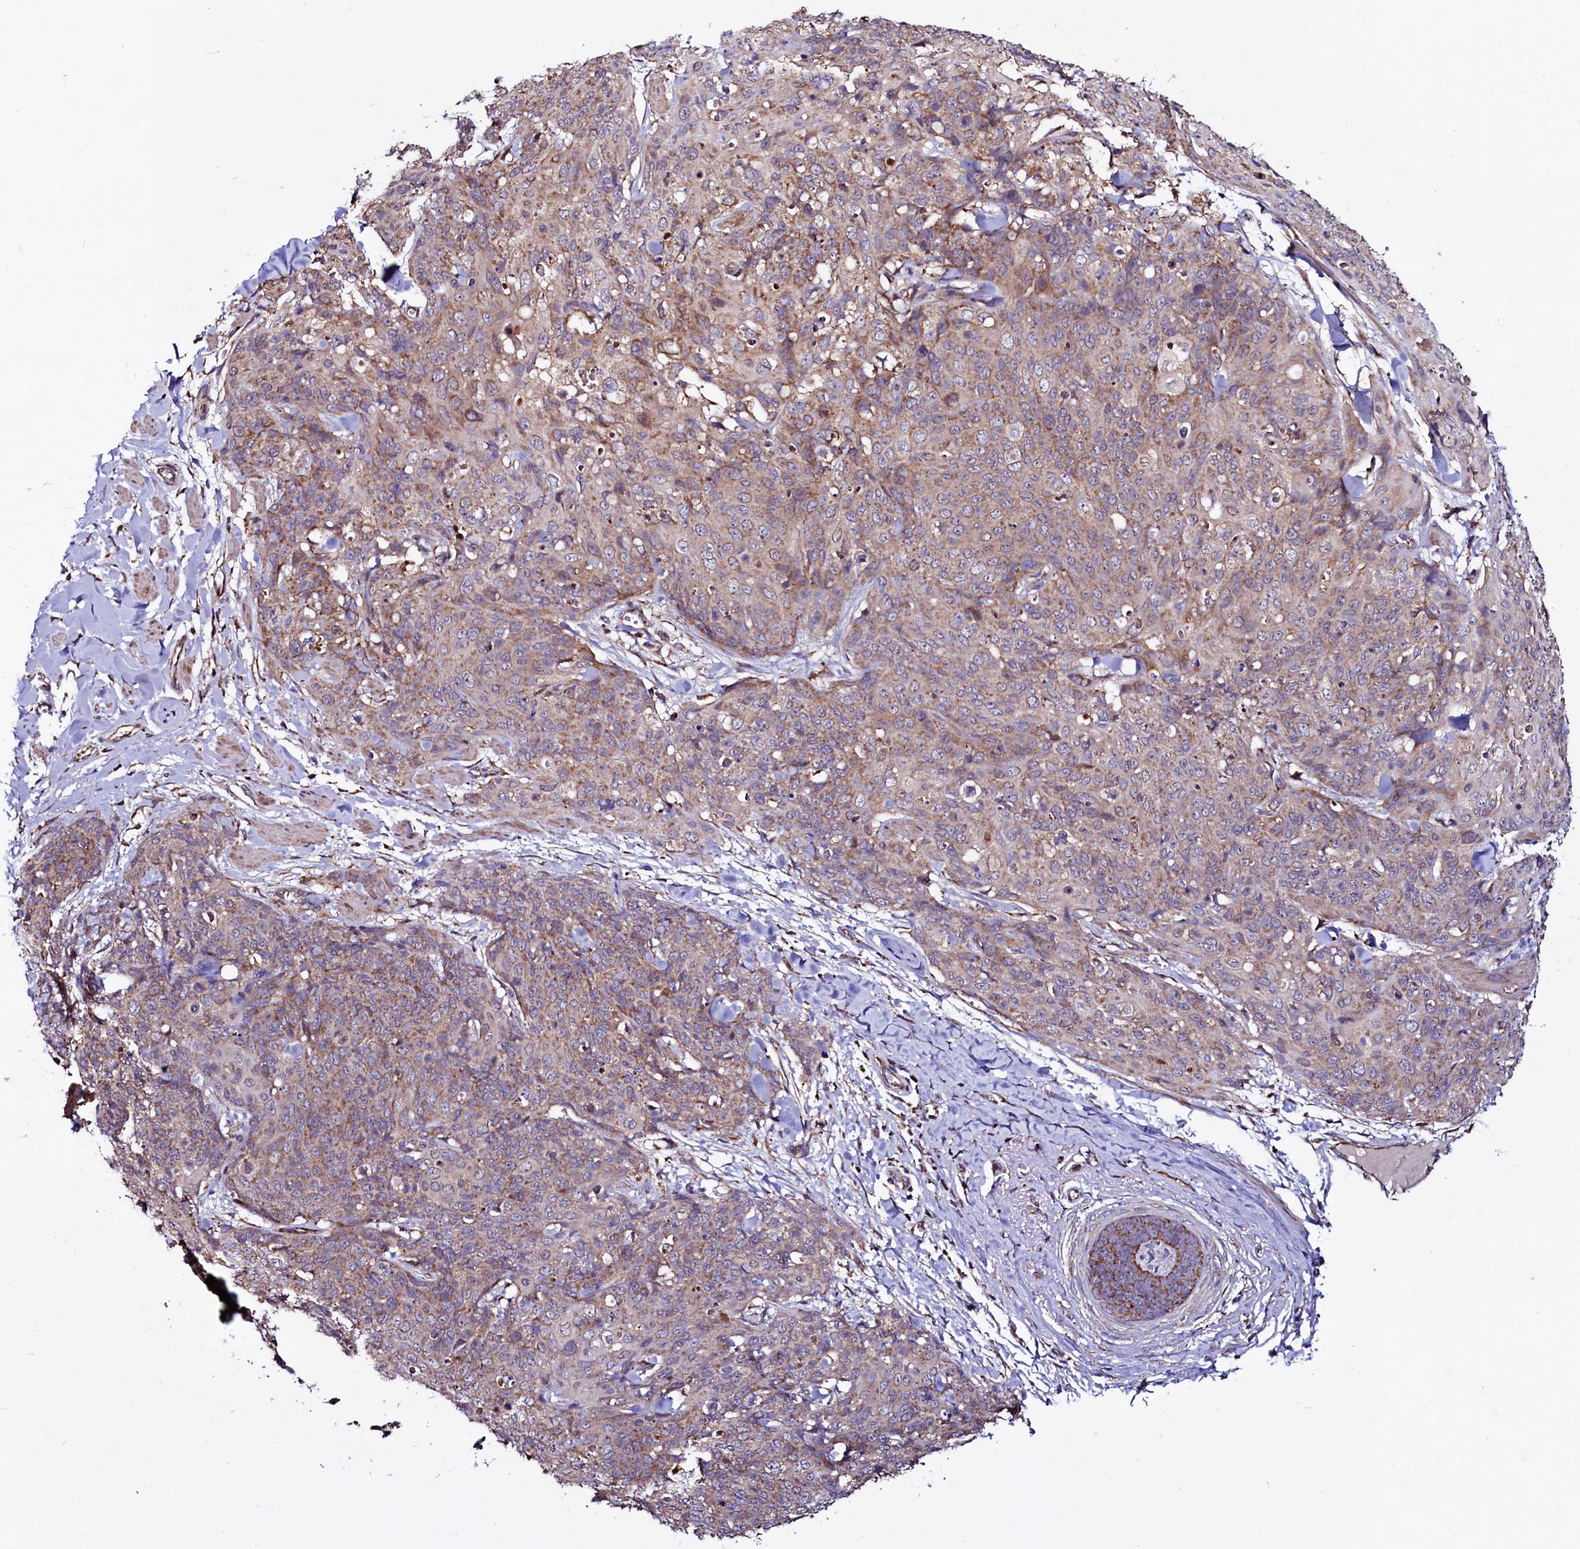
{"staining": {"intensity": "weak", "quantity": ">75%", "location": "cytoplasmic/membranous"}, "tissue": "skin cancer", "cell_type": "Tumor cells", "image_type": "cancer", "snomed": [{"axis": "morphology", "description": "Squamous cell carcinoma, NOS"}, {"axis": "topography", "description": "Skin"}, {"axis": "topography", "description": "Vulva"}], "caption": "IHC staining of skin squamous cell carcinoma, which exhibits low levels of weak cytoplasmic/membranous staining in about >75% of tumor cells indicating weak cytoplasmic/membranous protein positivity. The staining was performed using DAB (brown) for protein detection and nuclei were counterstained in hematoxylin (blue).", "gene": "STARD5", "patient": {"sex": "female", "age": 85}}